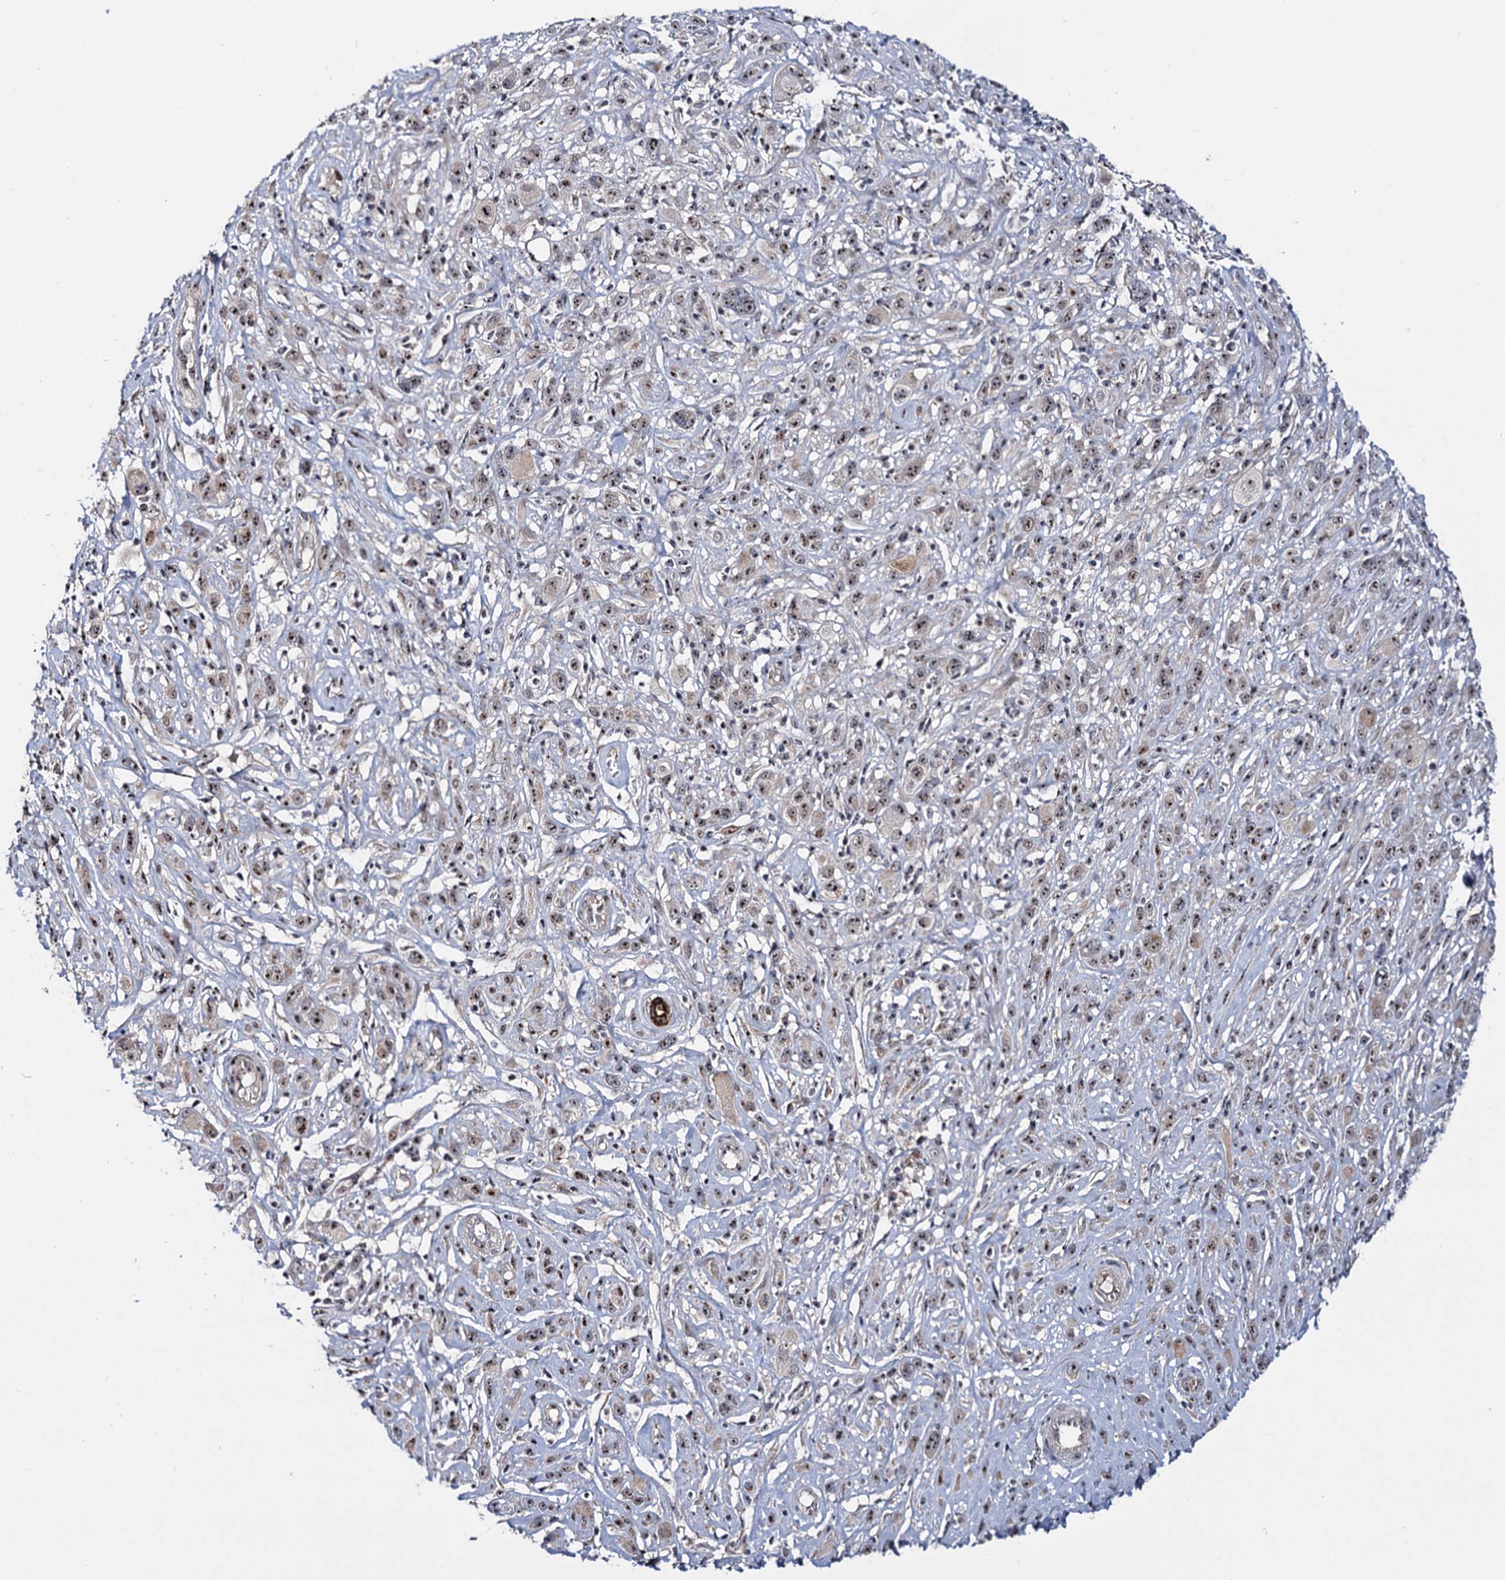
{"staining": {"intensity": "moderate", "quantity": ">75%", "location": "nuclear"}, "tissue": "melanoma", "cell_type": "Tumor cells", "image_type": "cancer", "snomed": [{"axis": "morphology", "description": "Malignant melanoma, NOS"}, {"axis": "topography", "description": "Skin of trunk"}], "caption": "This photomicrograph shows IHC staining of human melanoma, with medium moderate nuclear staining in about >75% of tumor cells.", "gene": "SUPT20H", "patient": {"sex": "male", "age": 71}}